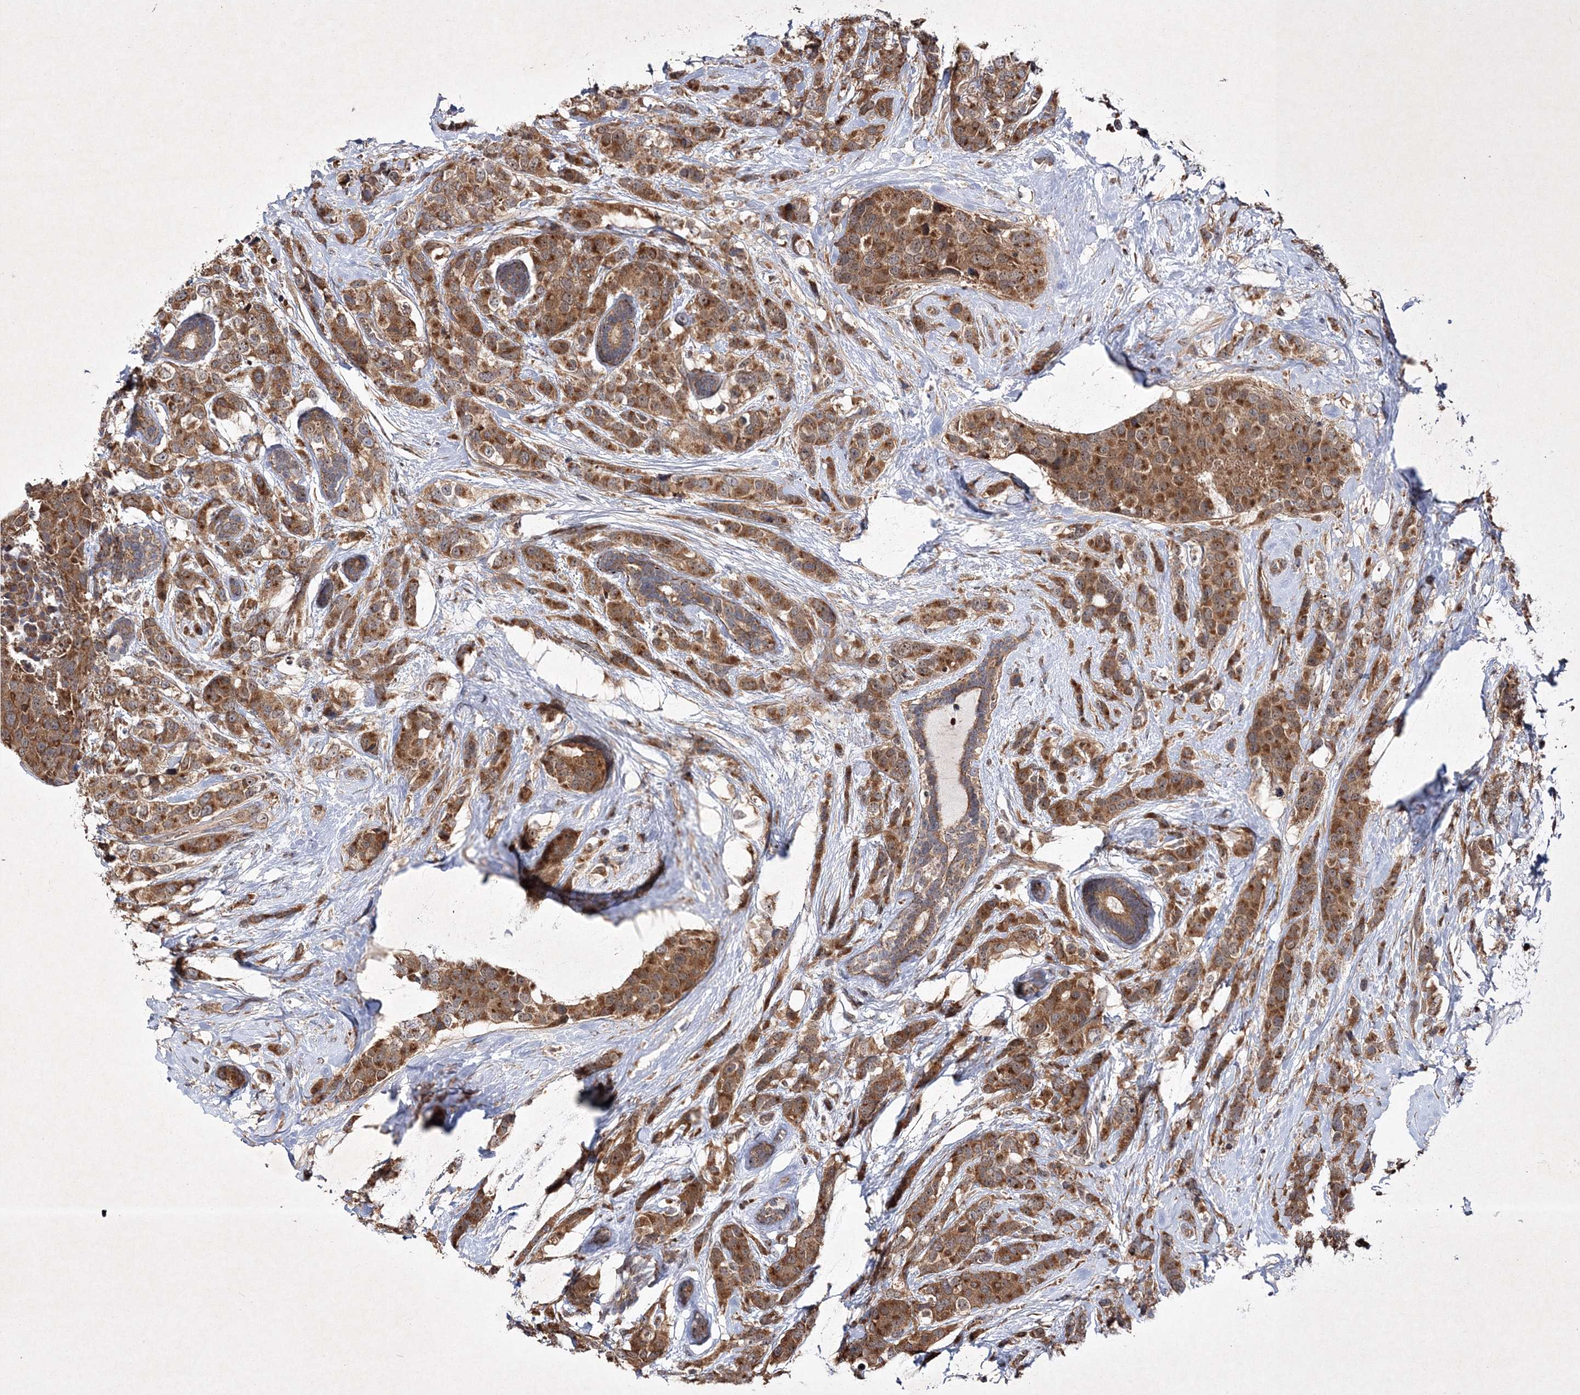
{"staining": {"intensity": "strong", "quantity": ">75%", "location": "cytoplasmic/membranous"}, "tissue": "breast cancer", "cell_type": "Tumor cells", "image_type": "cancer", "snomed": [{"axis": "morphology", "description": "Lobular carcinoma"}, {"axis": "topography", "description": "Breast"}], "caption": "The immunohistochemical stain labels strong cytoplasmic/membranous positivity in tumor cells of lobular carcinoma (breast) tissue. (DAB (3,3'-diaminobenzidine) IHC, brown staining for protein, blue staining for nuclei).", "gene": "SCRN3", "patient": {"sex": "female", "age": 59}}